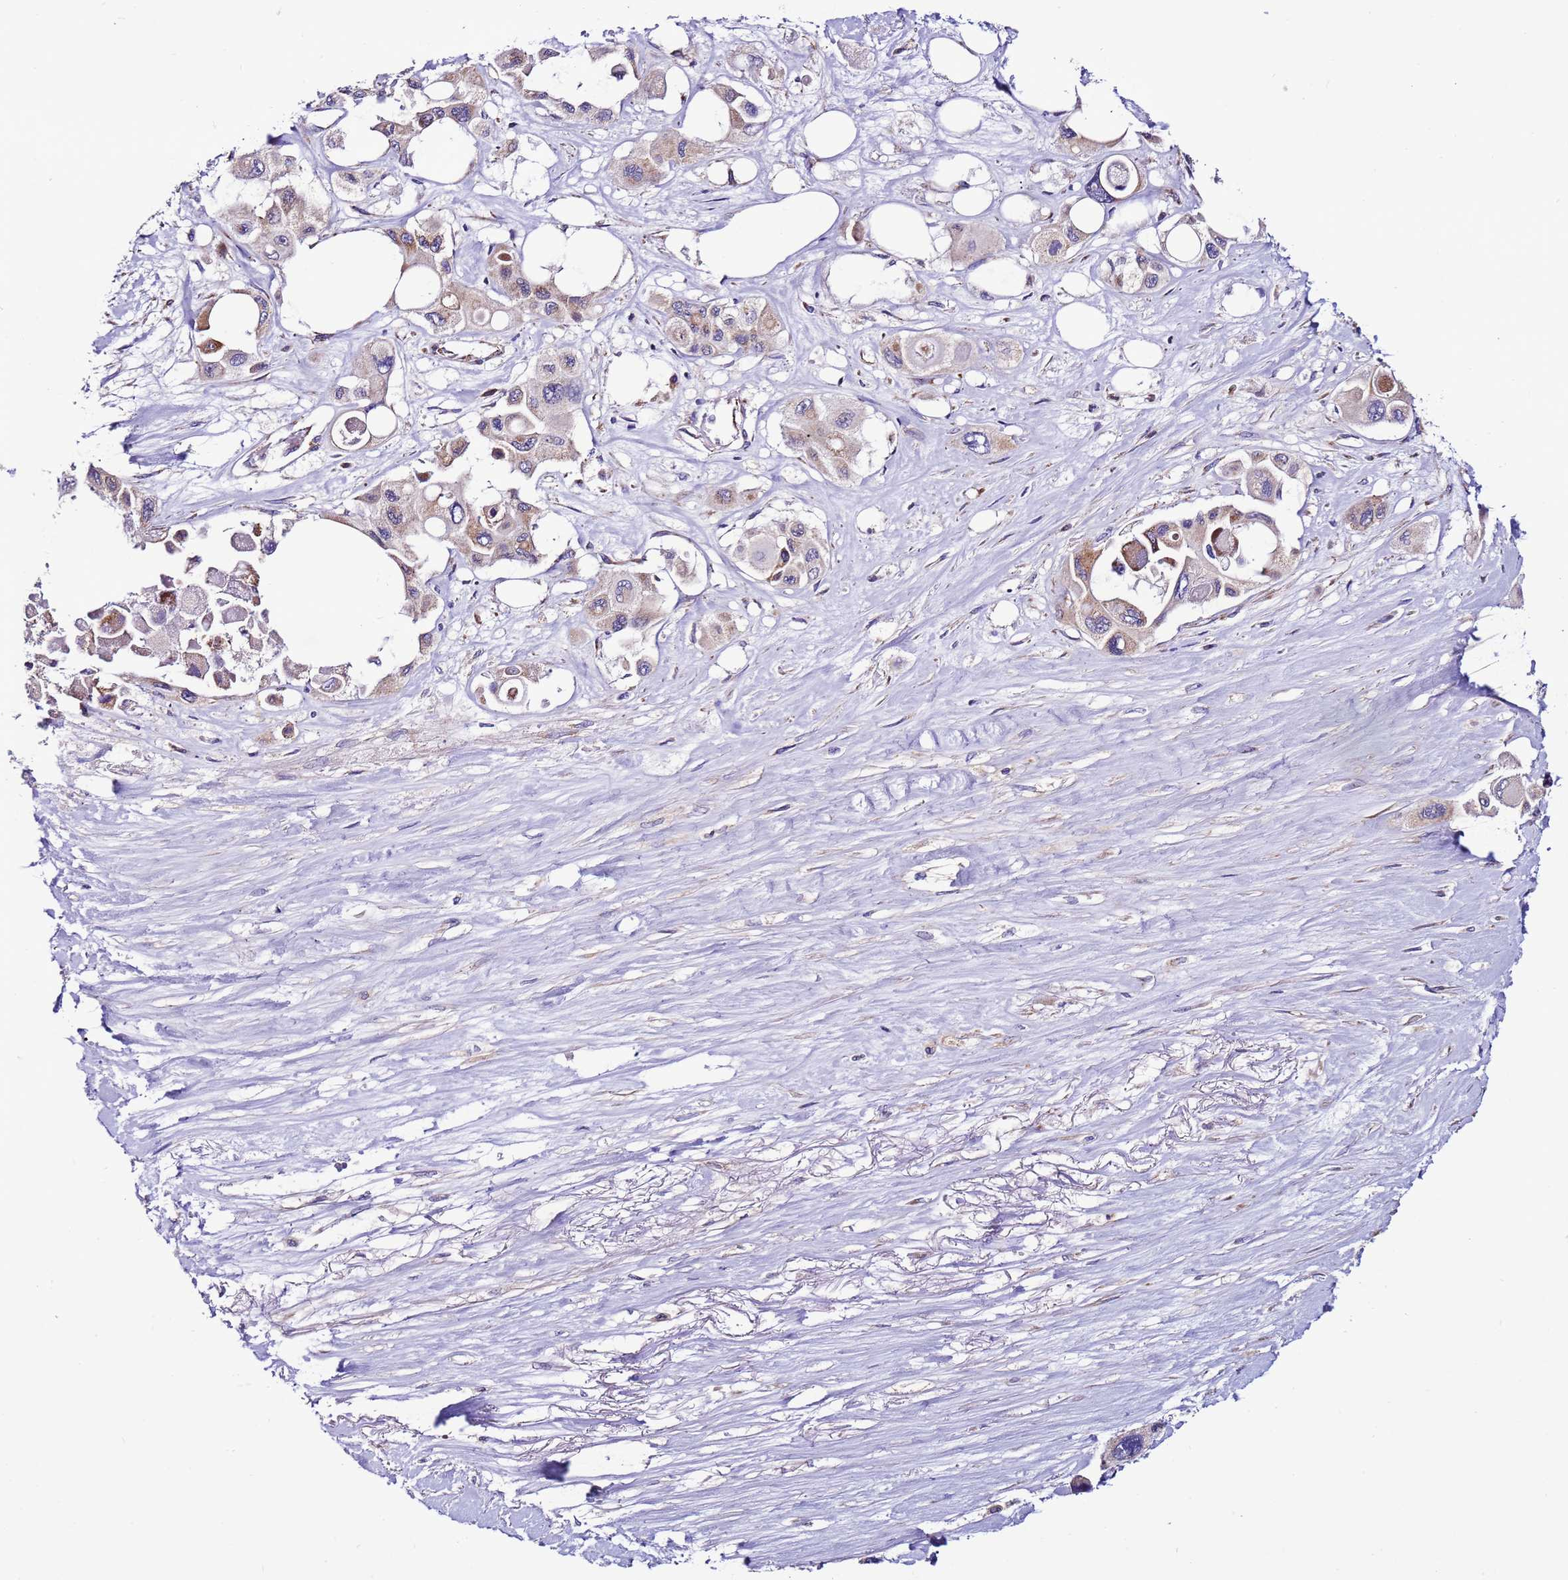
{"staining": {"intensity": "moderate", "quantity": "25%-75%", "location": "cytoplasmic/membranous"}, "tissue": "pancreatic cancer", "cell_type": "Tumor cells", "image_type": "cancer", "snomed": [{"axis": "morphology", "description": "Adenocarcinoma, NOS"}, {"axis": "topography", "description": "Pancreas"}], "caption": "Immunohistochemistry (DAB) staining of human pancreatic cancer reveals moderate cytoplasmic/membranous protein expression in about 25%-75% of tumor cells. The protein of interest is stained brown, and the nuclei are stained in blue (DAB IHC with brightfield microscopy, high magnification).", "gene": "UEVLD", "patient": {"sex": "male", "age": 92}}